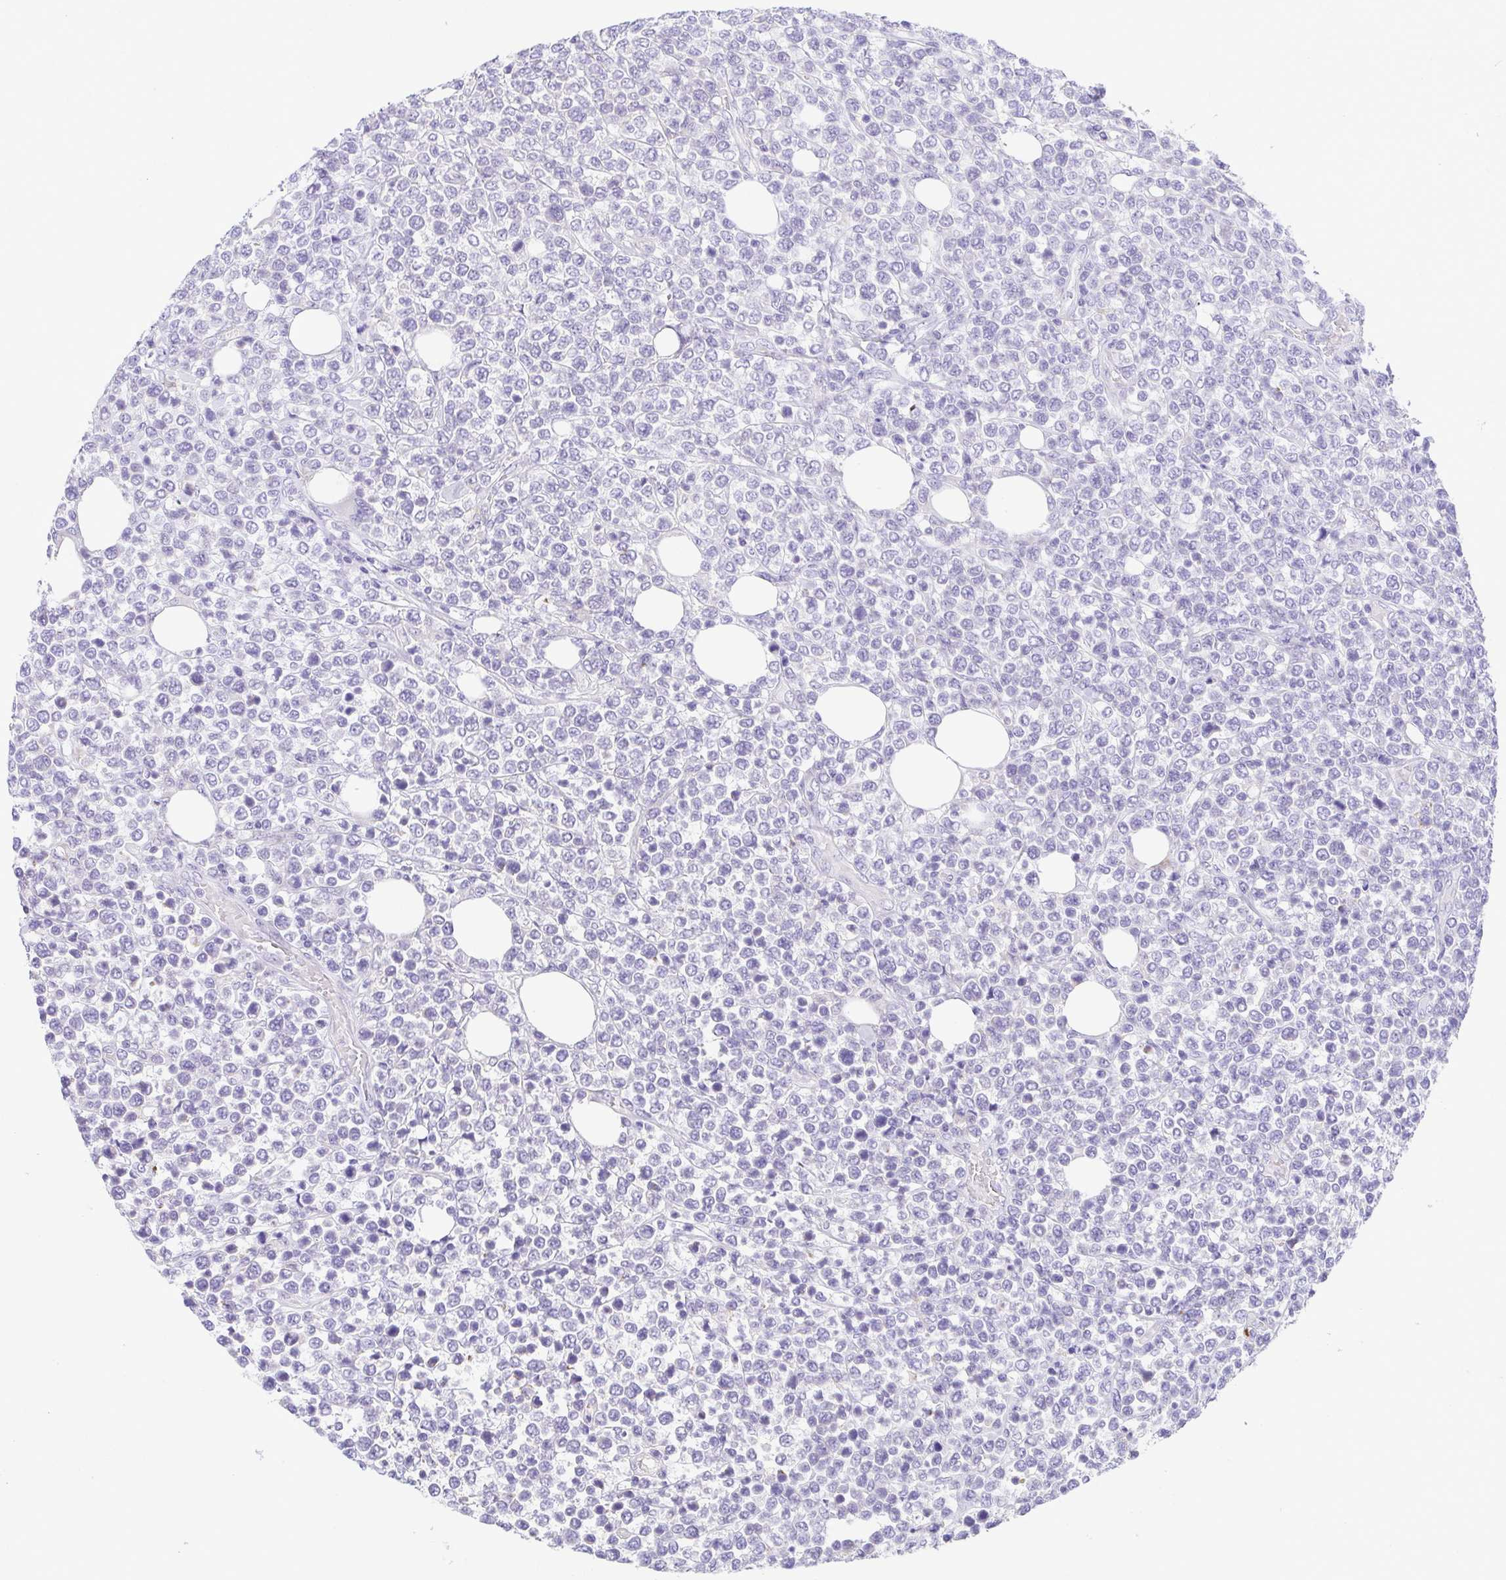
{"staining": {"intensity": "negative", "quantity": "none", "location": "none"}, "tissue": "lymphoma", "cell_type": "Tumor cells", "image_type": "cancer", "snomed": [{"axis": "morphology", "description": "Malignant lymphoma, non-Hodgkin's type, High grade"}, {"axis": "topography", "description": "Soft tissue"}], "caption": "The immunohistochemistry image has no significant staining in tumor cells of malignant lymphoma, non-Hodgkin's type (high-grade) tissue.", "gene": "GPR182", "patient": {"sex": "female", "age": 56}}